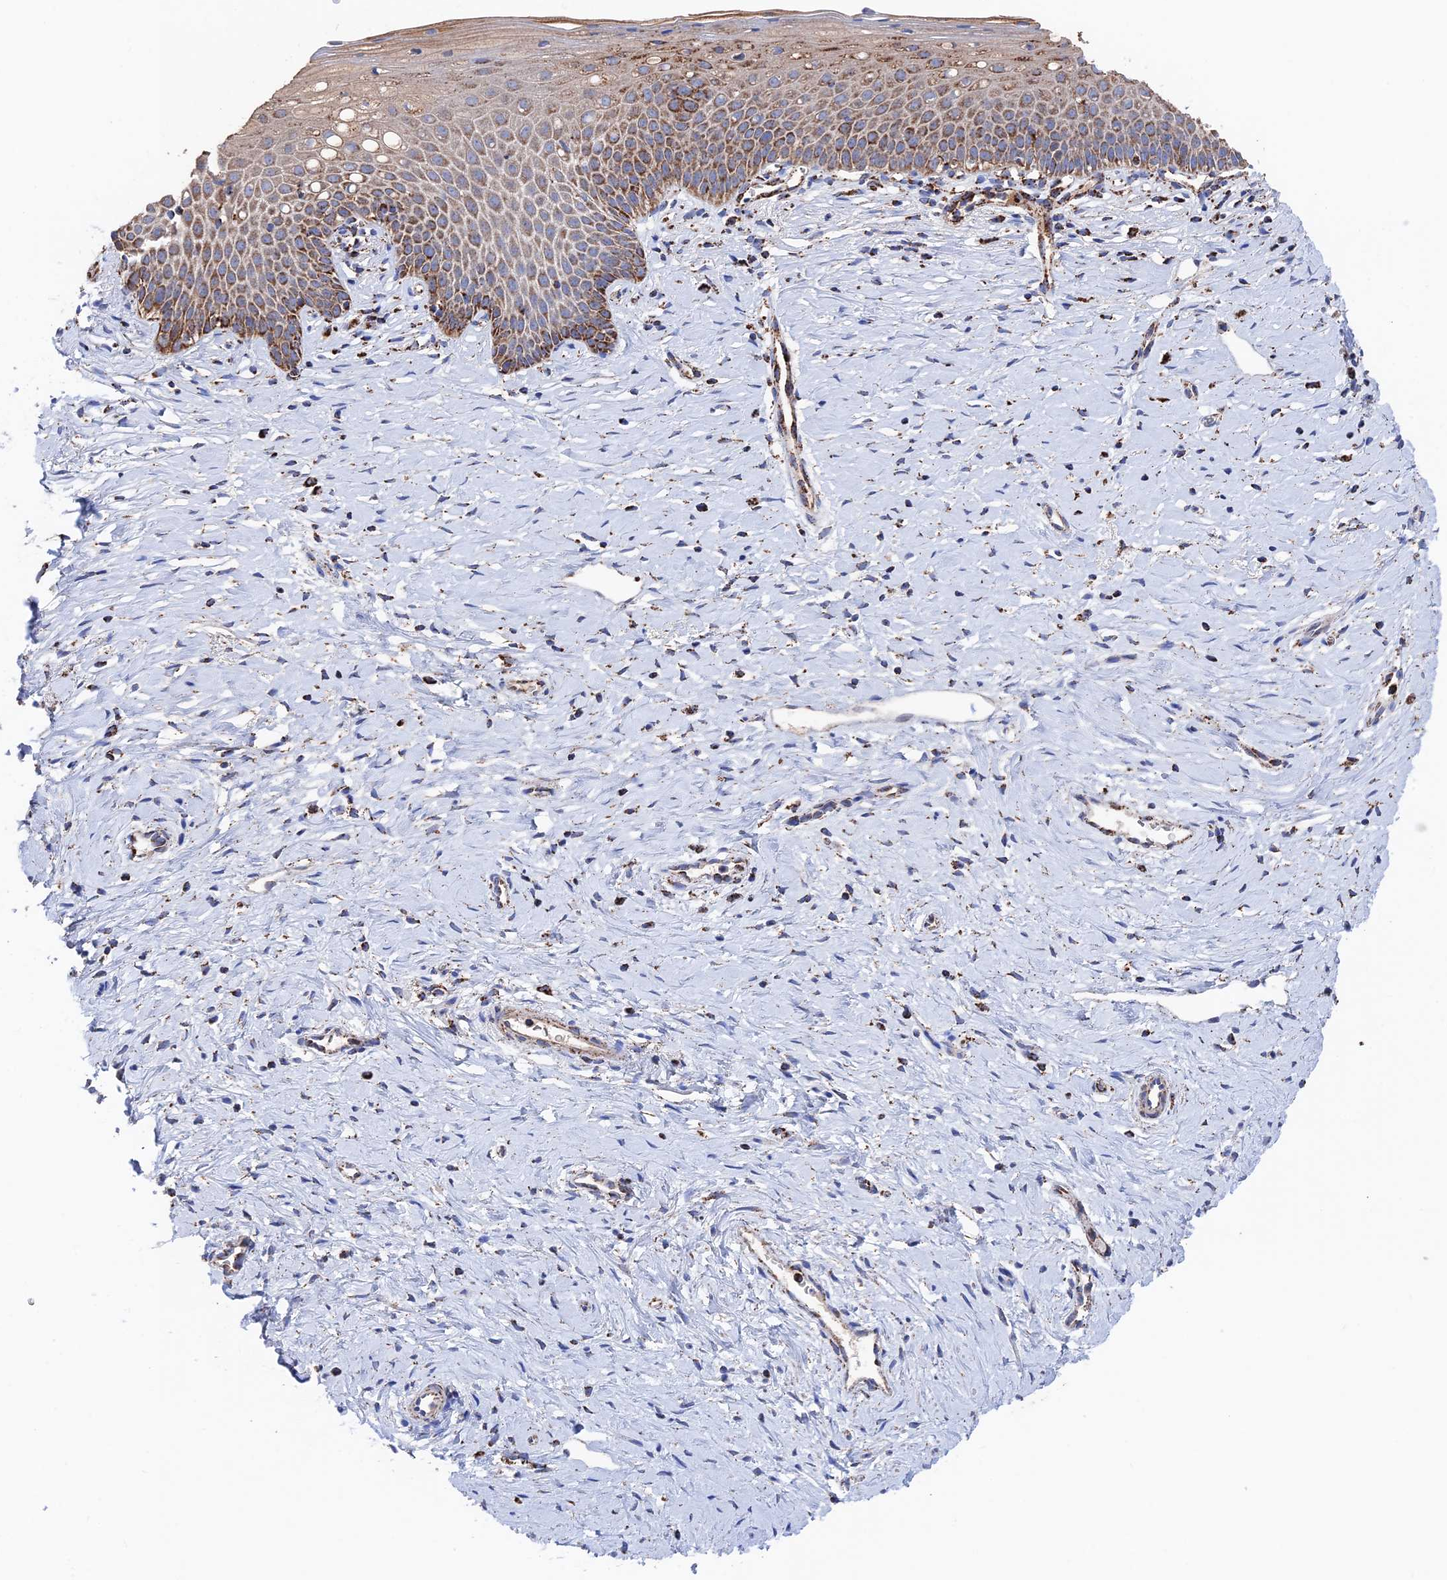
{"staining": {"intensity": "strong", "quantity": "25%-75%", "location": "cytoplasmic/membranous"}, "tissue": "cervix", "cell_type": "Glandular cells", "image_type": "normal", "snomed": [{"axis": "morphology", "description": "Normal tissue, NOS"}, {"axis": "topography", "description": "Cervix"}], "caption": "Glandular cells display strong cytoplasmic/membranous positivity in approximately 25%-75% of cells in benign cervix.", "gene": "HAUS8", "patient": {"sex": "female", "age": 36}}